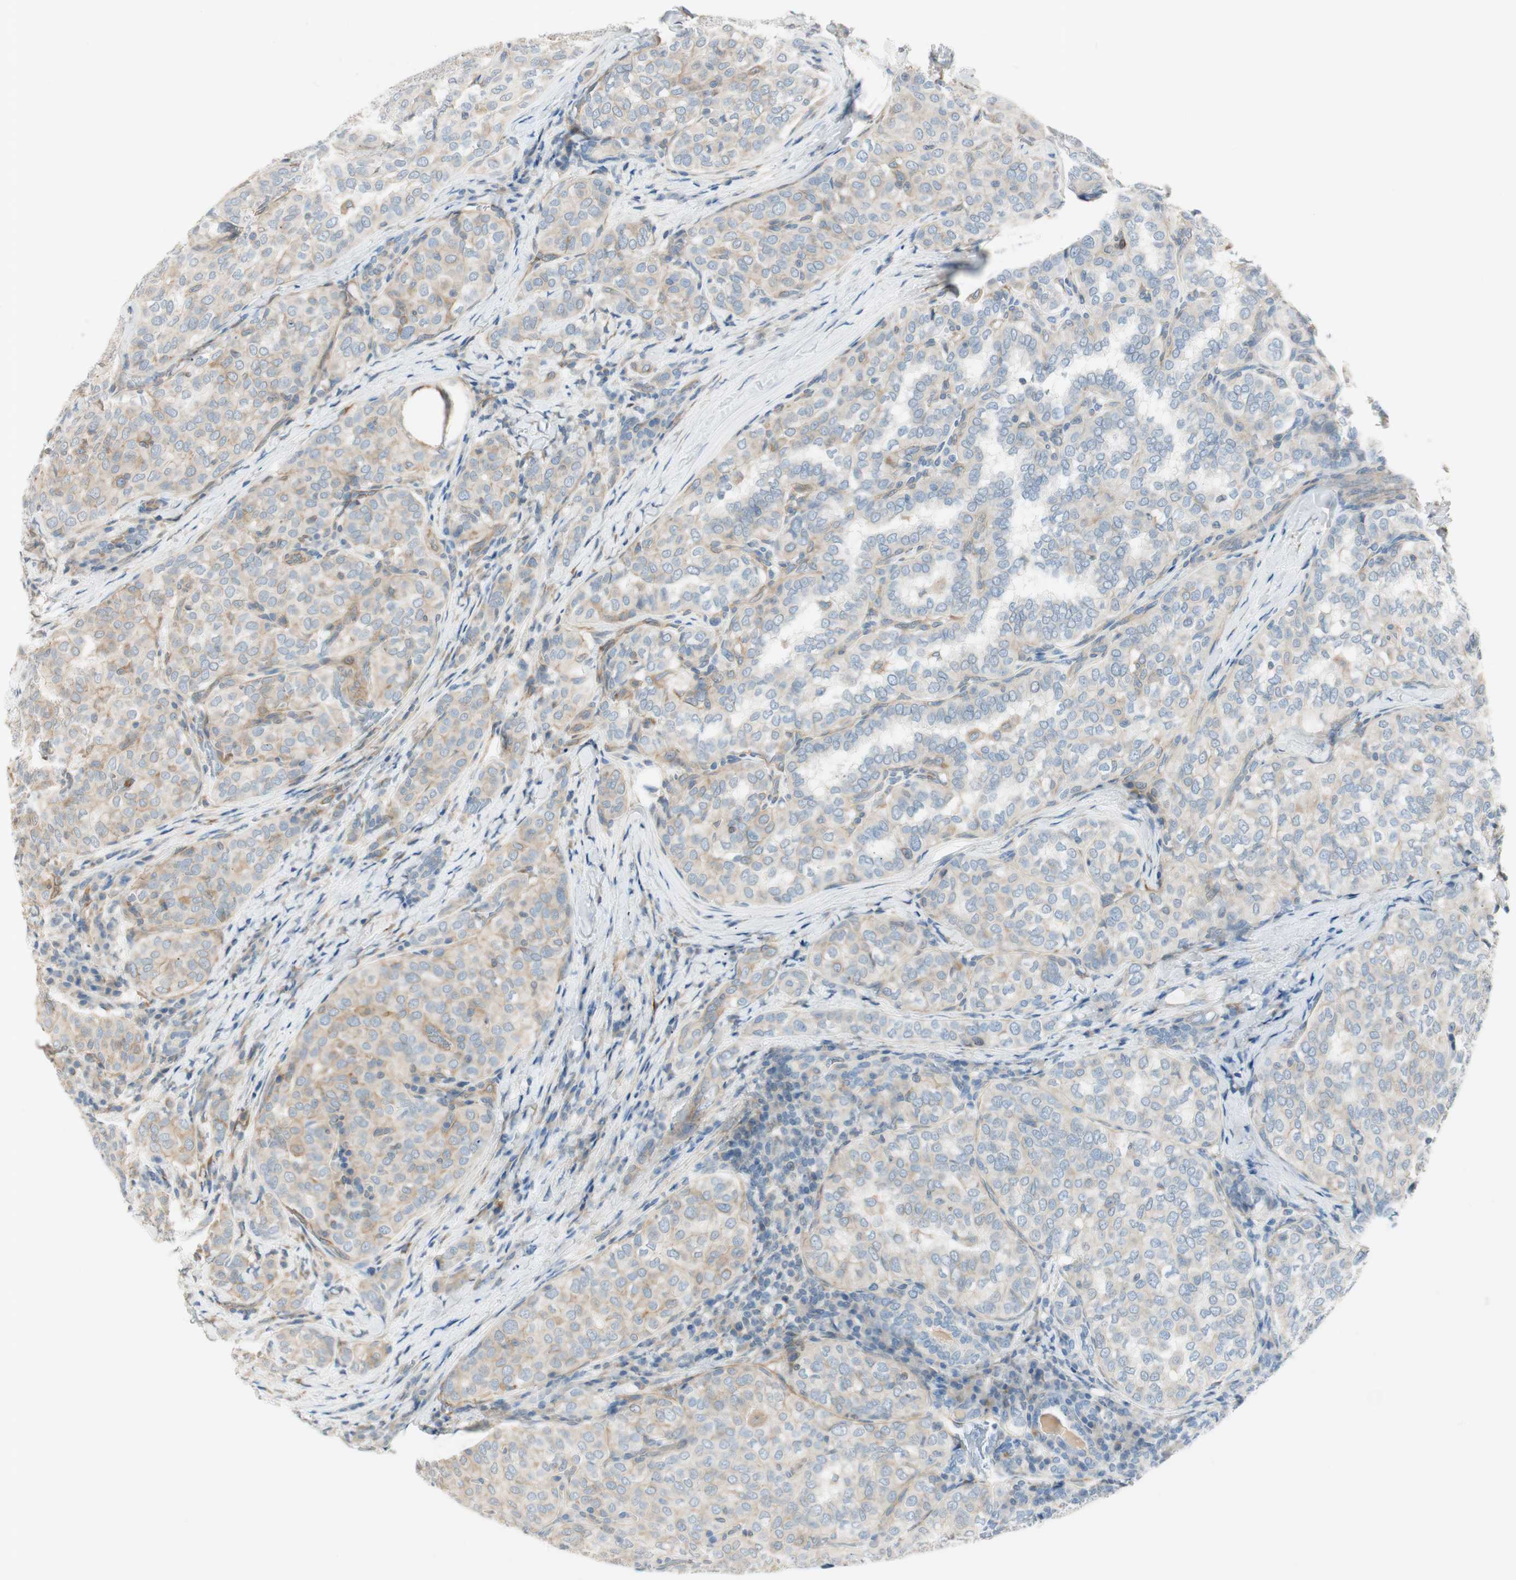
{"staining": {"intensity": "weak", "quantity": "25%-75%", "location": "cytoplasmic/membranous"}, "tissue": "thyroid cancer", "cell_type": "Tumor cells", "image_type": "cancer", "snomed": [{"axis": "morphology", "description": "Normal tissue, NOS"}, {"axis": "morphology", "description": "Papillary adenocarcinoma, NOS"}, {"axis": "topography", "description": "Thyroid gland"}], "caption": "The histopathology image reveals staining of thyroid cancer, revealing weak cytoplasmic/membranous protein positivity (brown color) within tumor cells. (brown staining indicates protein expression, while blue staining denotes nuclei).", "gene": "CDK3", "patient": {"sex": "female", "age": 30}}